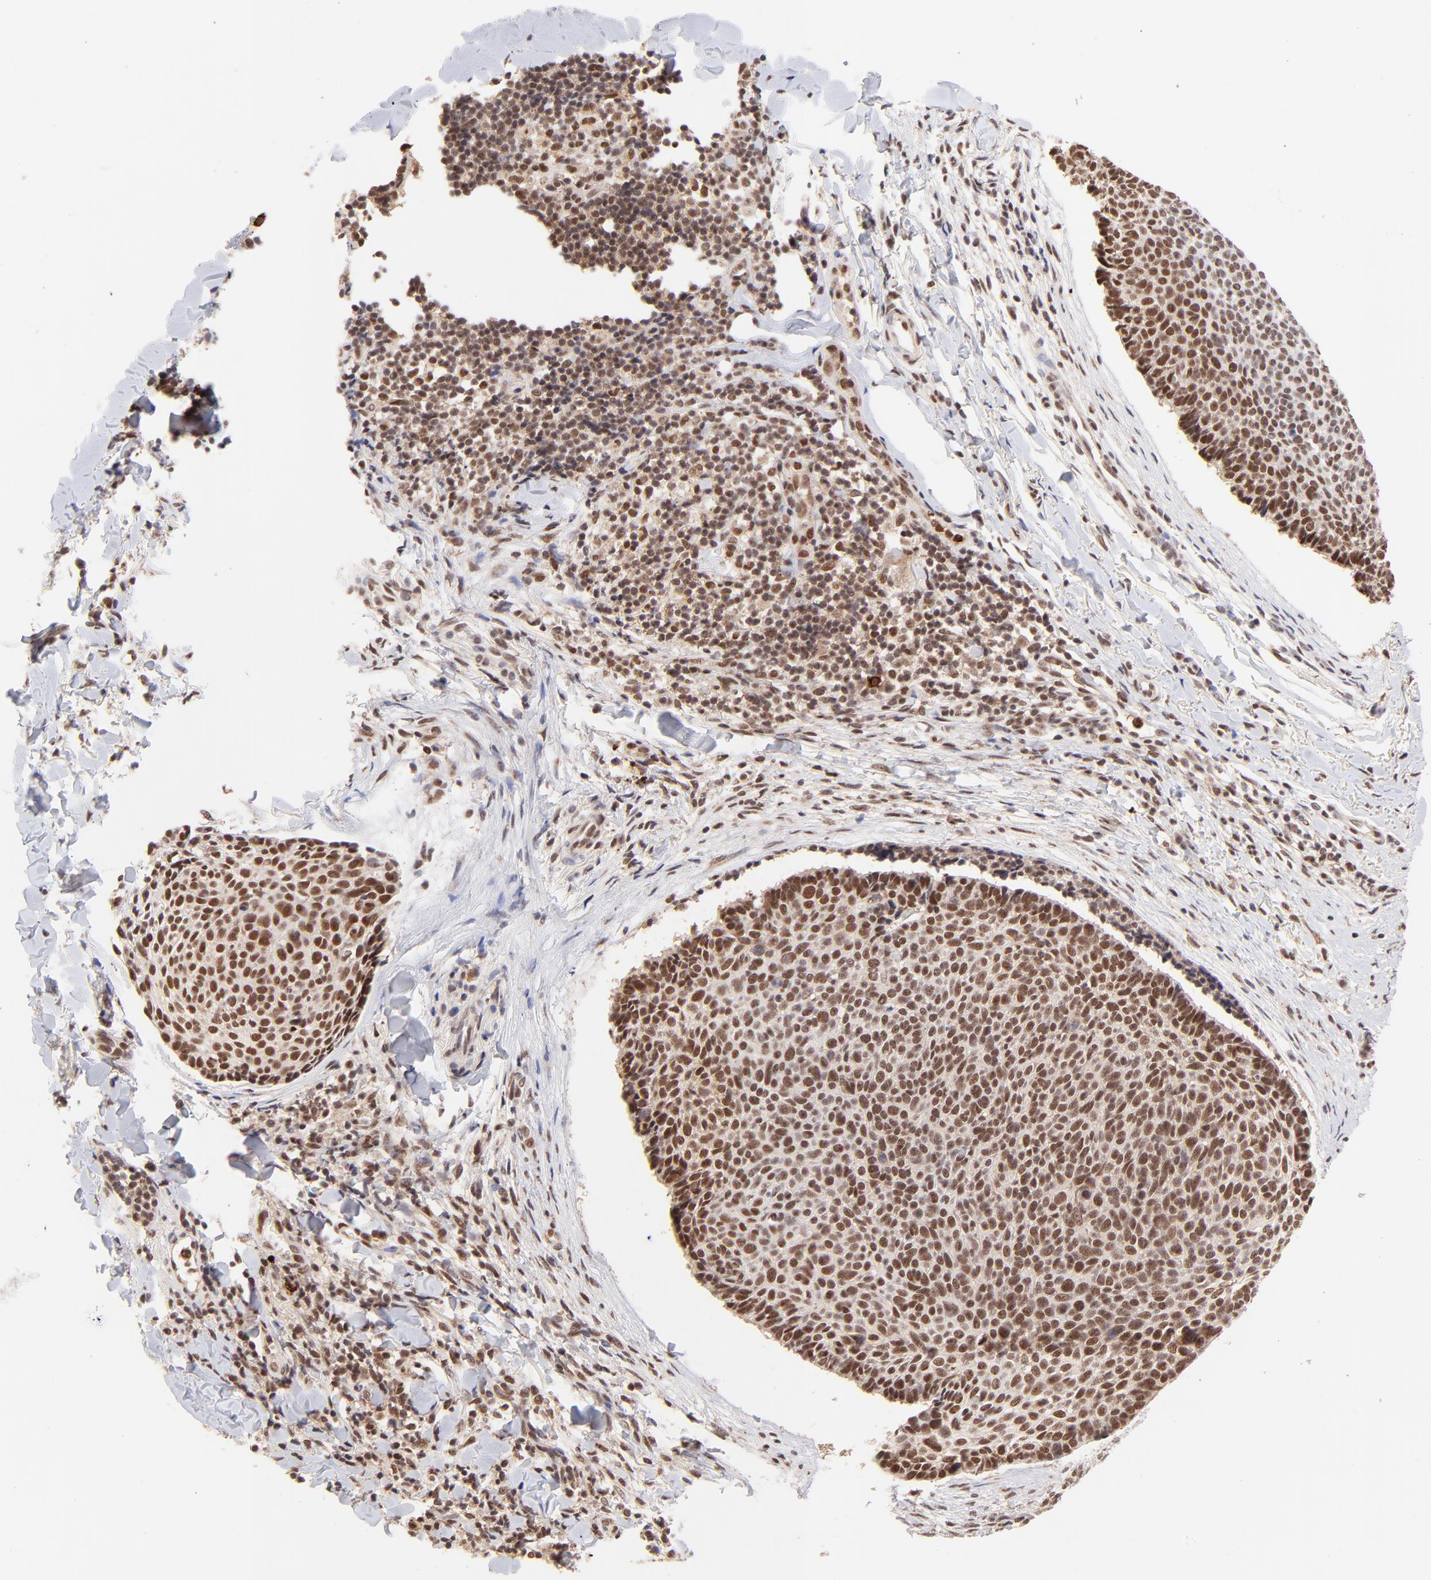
{"staining": {"intensity": "moderate", "quantity": ">75%", "location": "nuclear"}, "tissue": "skin cancer", "cell_type": "Tumor cells", "image_type": "cancer", "snomed": [{"axis": "morphology", "description": "Normal tissue, NOS"}, {"axis": "morphology", "description": "Basal cell carcinoma"}, {"axis": "topography", "description": "Skin"}], "caption": "Protein positivity by IHC reveals moderate nuclear staining in about >75% of tumor cells in skin cancer (basal cell carcinoma). (DAB (3,3'-diaminobenzidine) IHC with brightfield microscopy, high magnification).", "gene": "MED12", "patient": {"sex": "female", "age": 57}}